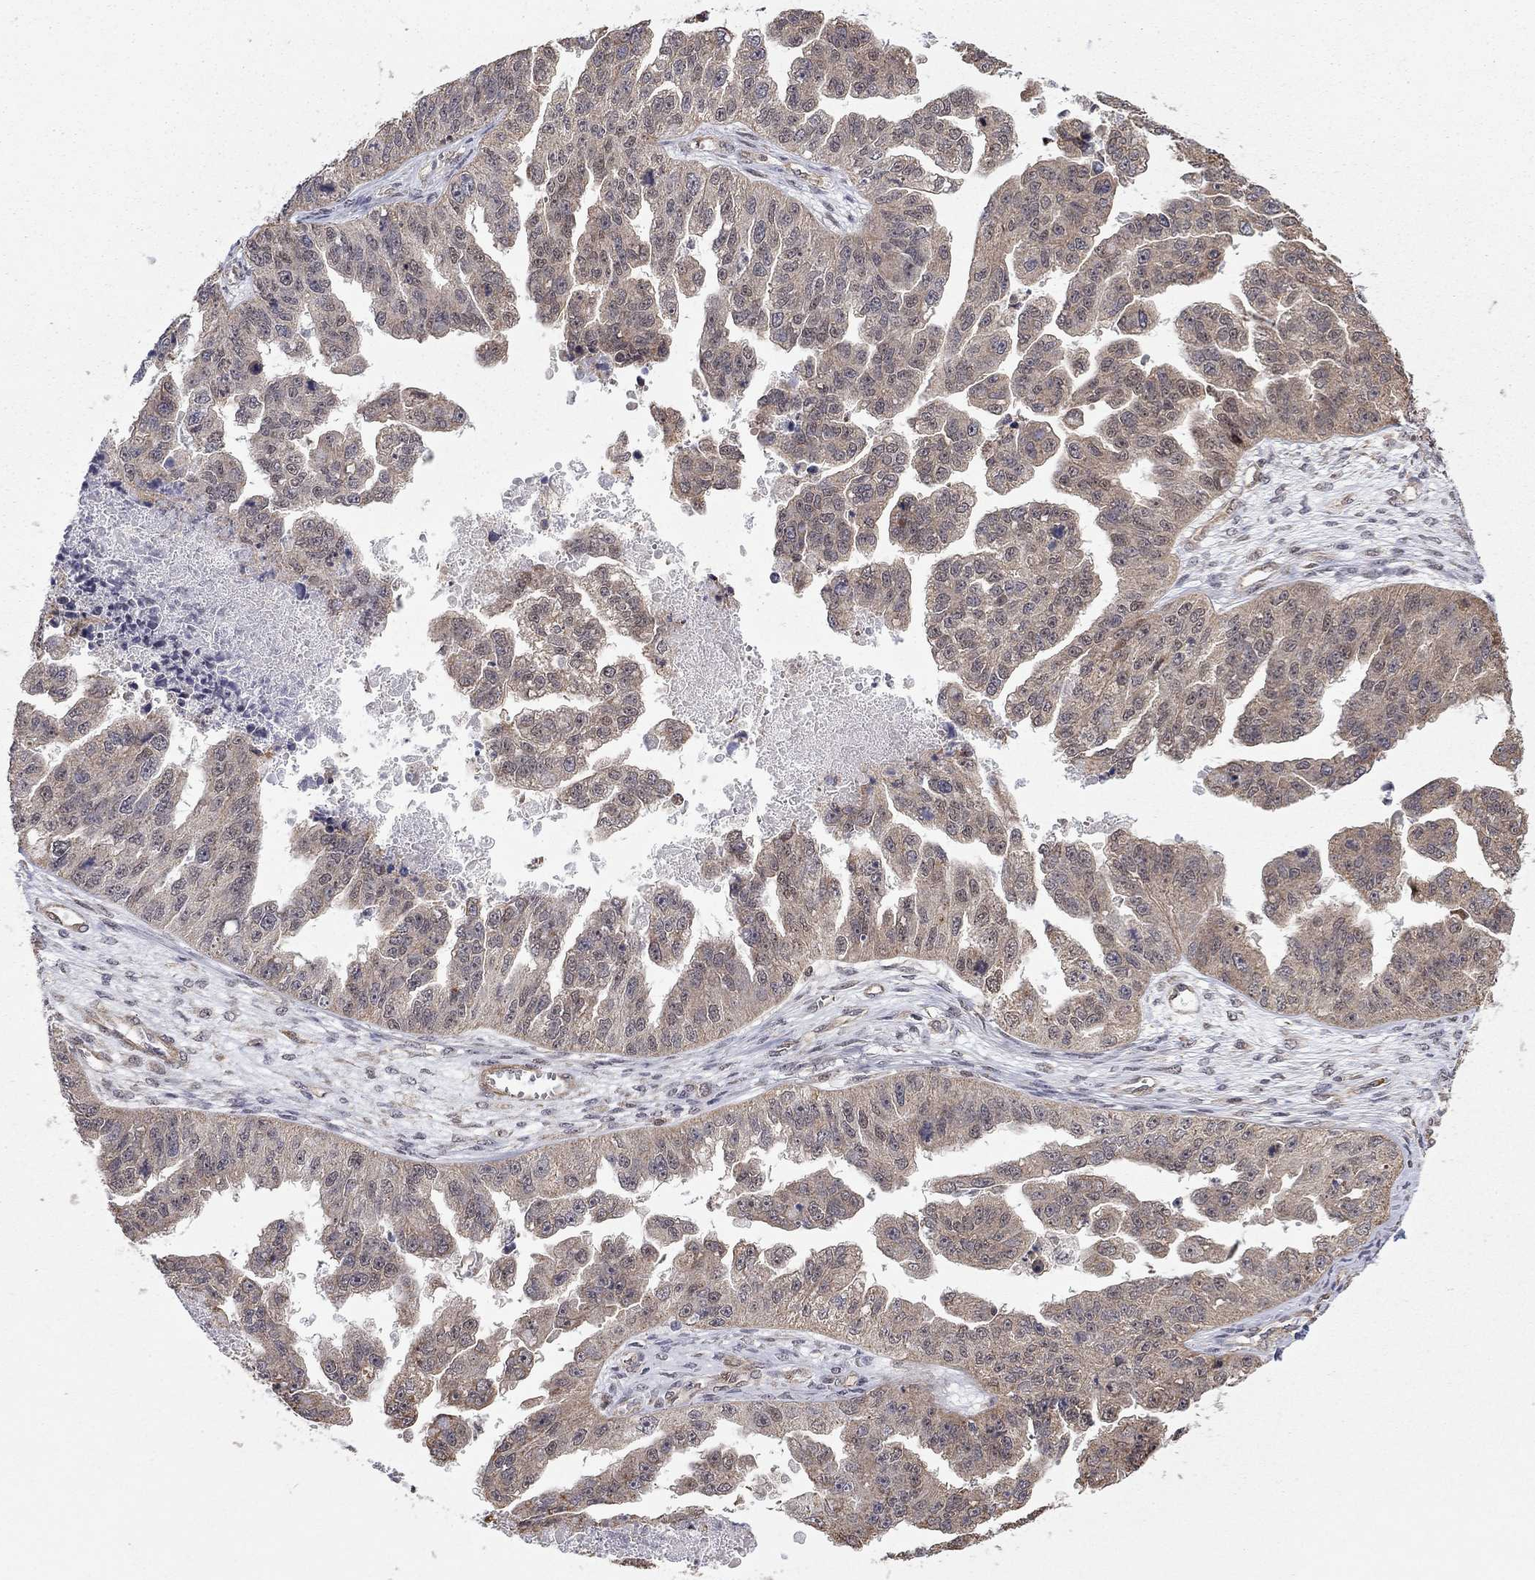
{"staining": {"intensity": "weak", "quantity": "<25%", "location": "cytoplasmic/membranous"}, "tissue": "ovarian cancer", "cell_type": "Tumor cells", "image_type": "cancer", "snomed": [{"axis": "morphology", "description": "Cystadenocarcinoma, serous, NOS"}, {"axis": "topography", "description": "Ovary"}], "caption": "Immunohistochemistry (IHC) histopathology image of serous cystadenocarcinoma (ovarian) stained for a protein (brown), which shows no expression in tumor cells.", "gene": "TDP1", "patient": {"sex": "female", "age": 58}}